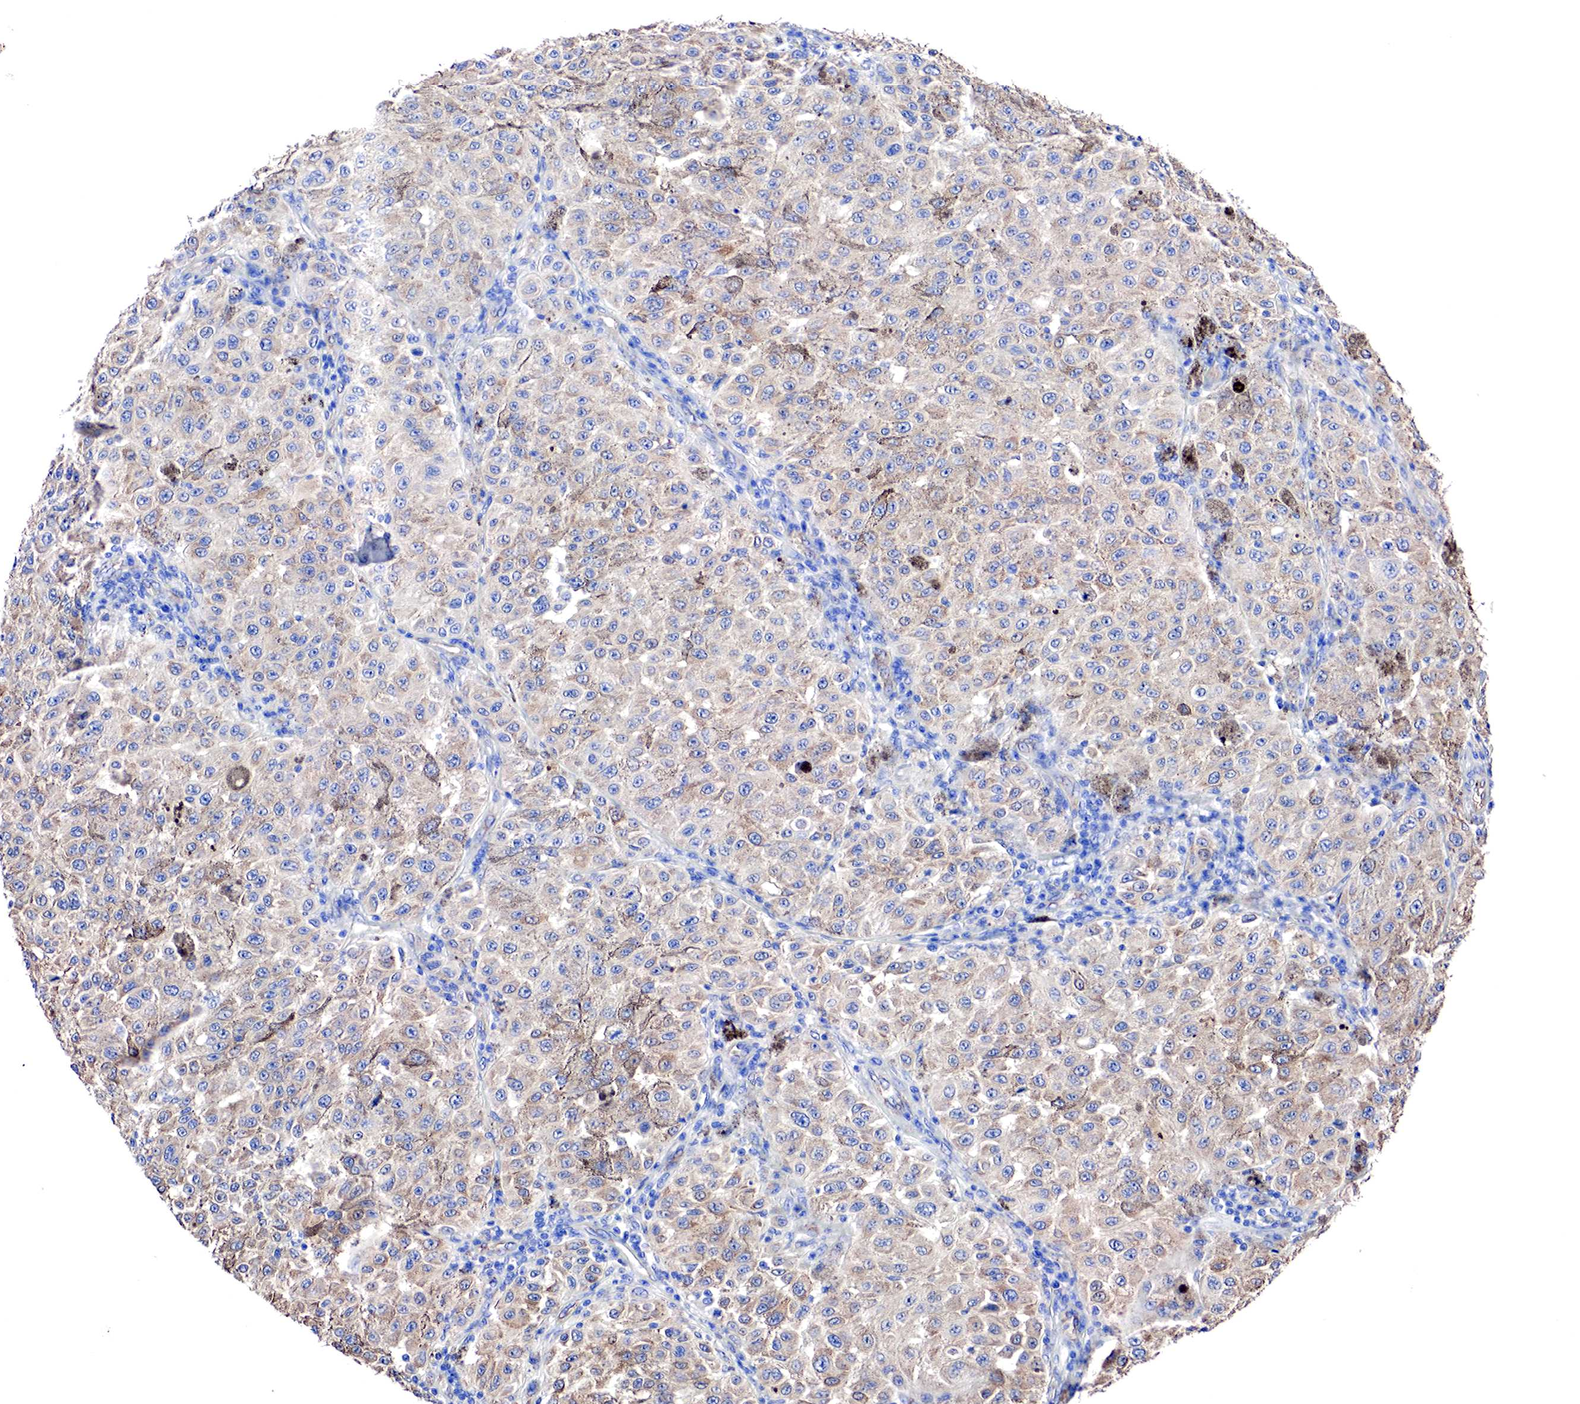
{"staining": {"intensity": "moderate", "quantity": "25%-75%", "location": "cytoplasmic/membranous"}, "tissue": "melanoma", "cell_type": "Tumor cells", "image_type": "cancer", "snomed": [{"axis": "morphology", "description": "Malignant melanoma, NOS"}, {"axis": "topography", "description": "Skin"}], "caption": "Melanoma tissue reveals moderate cytoplasmic/membranous positivity in approximately 25%-75% of tumor cells, visualized by immunohistochemistry.", "gene": "RDX", "patient": {"sex": "female", "age": 64}}